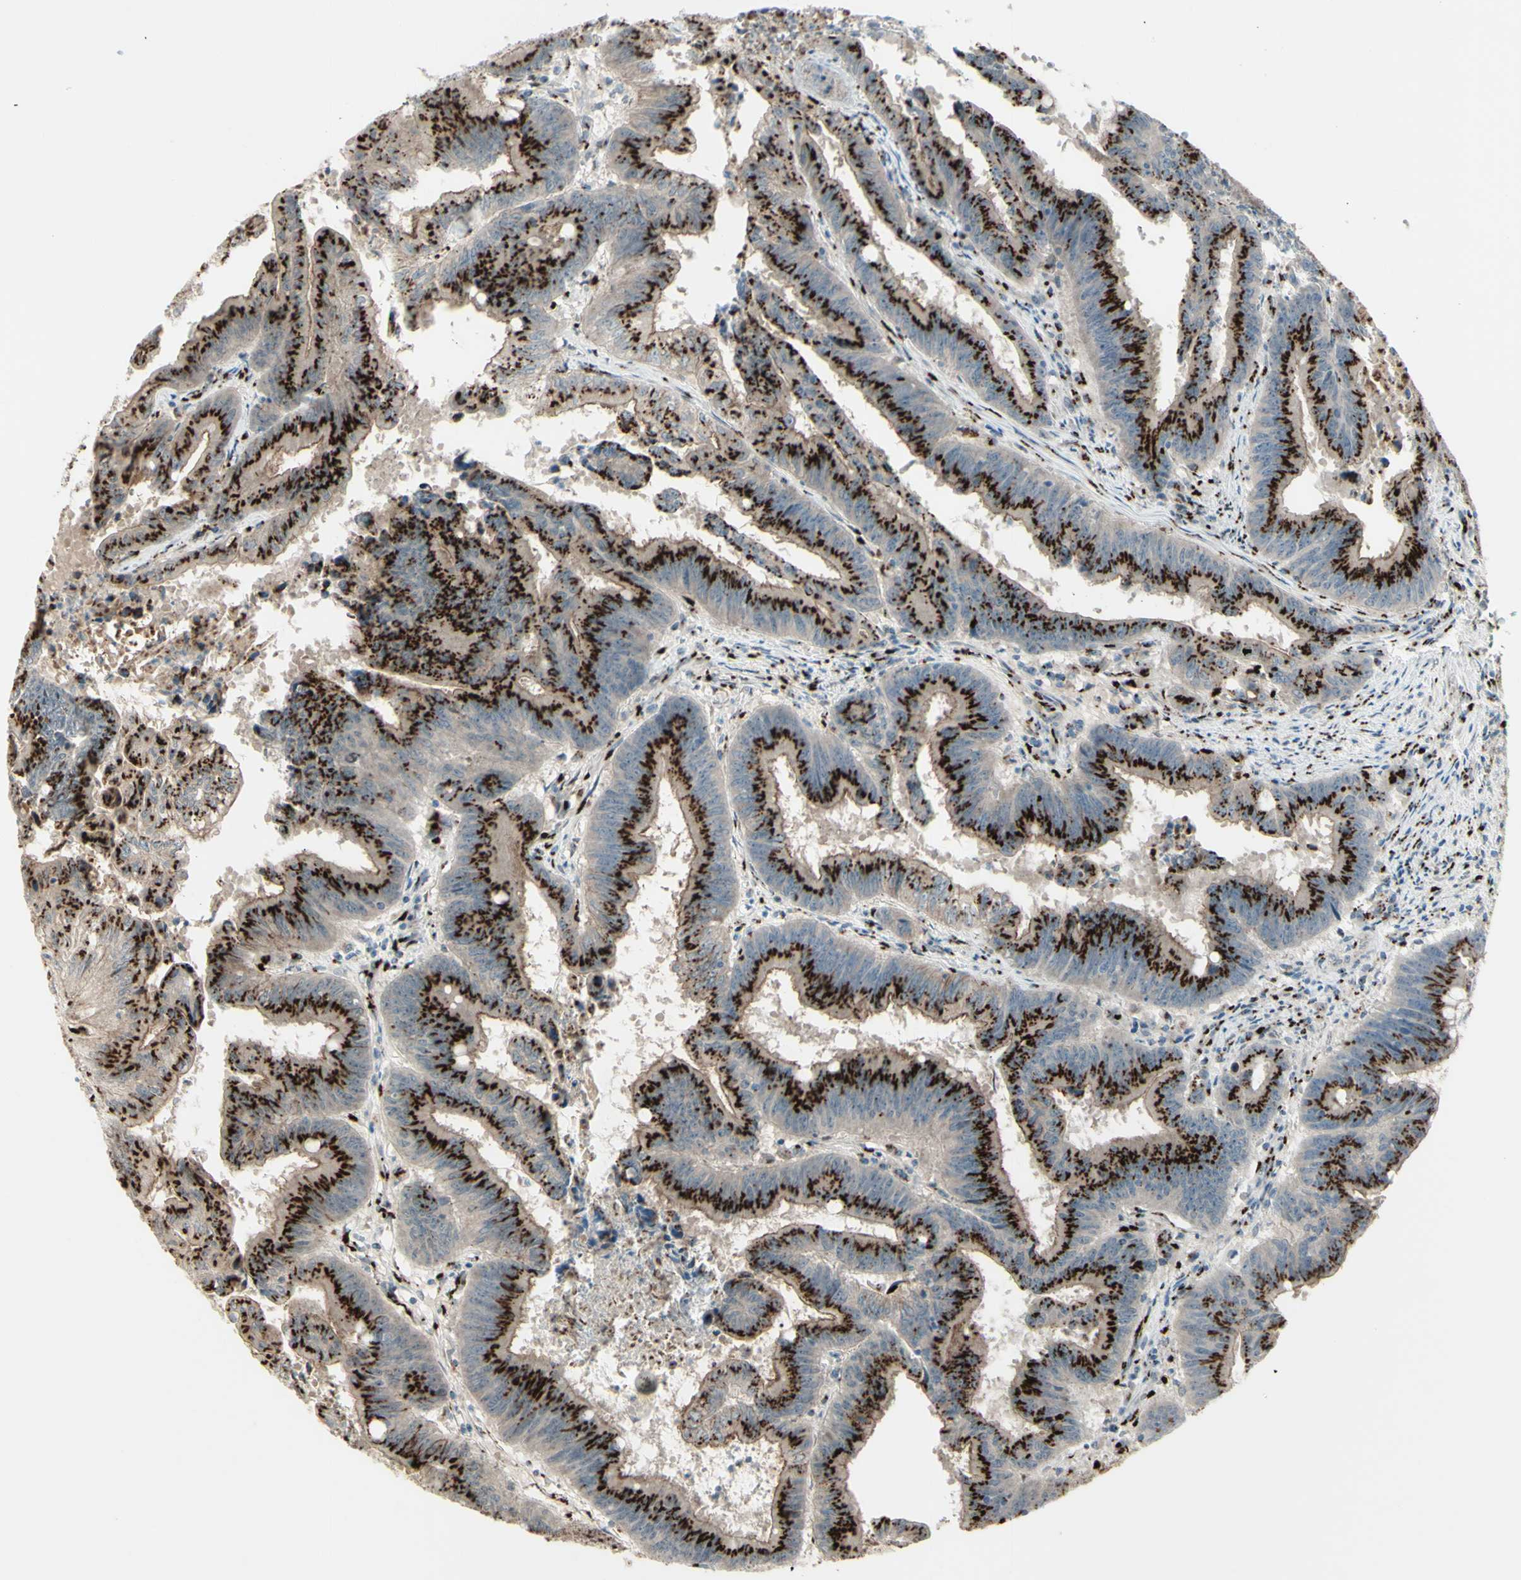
{"staining": {"intensity": "strong", "quantity": ">75%", "location": "cytoplasmic/membranous"}, "tissue": "colorectal cancer", "cell_type": "Tumor cells", "image_type": "cancer", "snomed": [{"axis": "morphology", "description": "Adenocarcinoma, NOS"}, {"axis": "topography", "description": "Colon"}], "caption": "The histopathology image reveals staining of adenocarcinoma (colorectal), revealing strong cytoplasmic/membranous protein staining (brown color) within tumor cells. (DAB (3,3'-diaminobenzidine) = brown stain, brightfield microscopy at high magnification).", "gene": "BPNT2", "patient": {"sex": "male", "age": 45}}